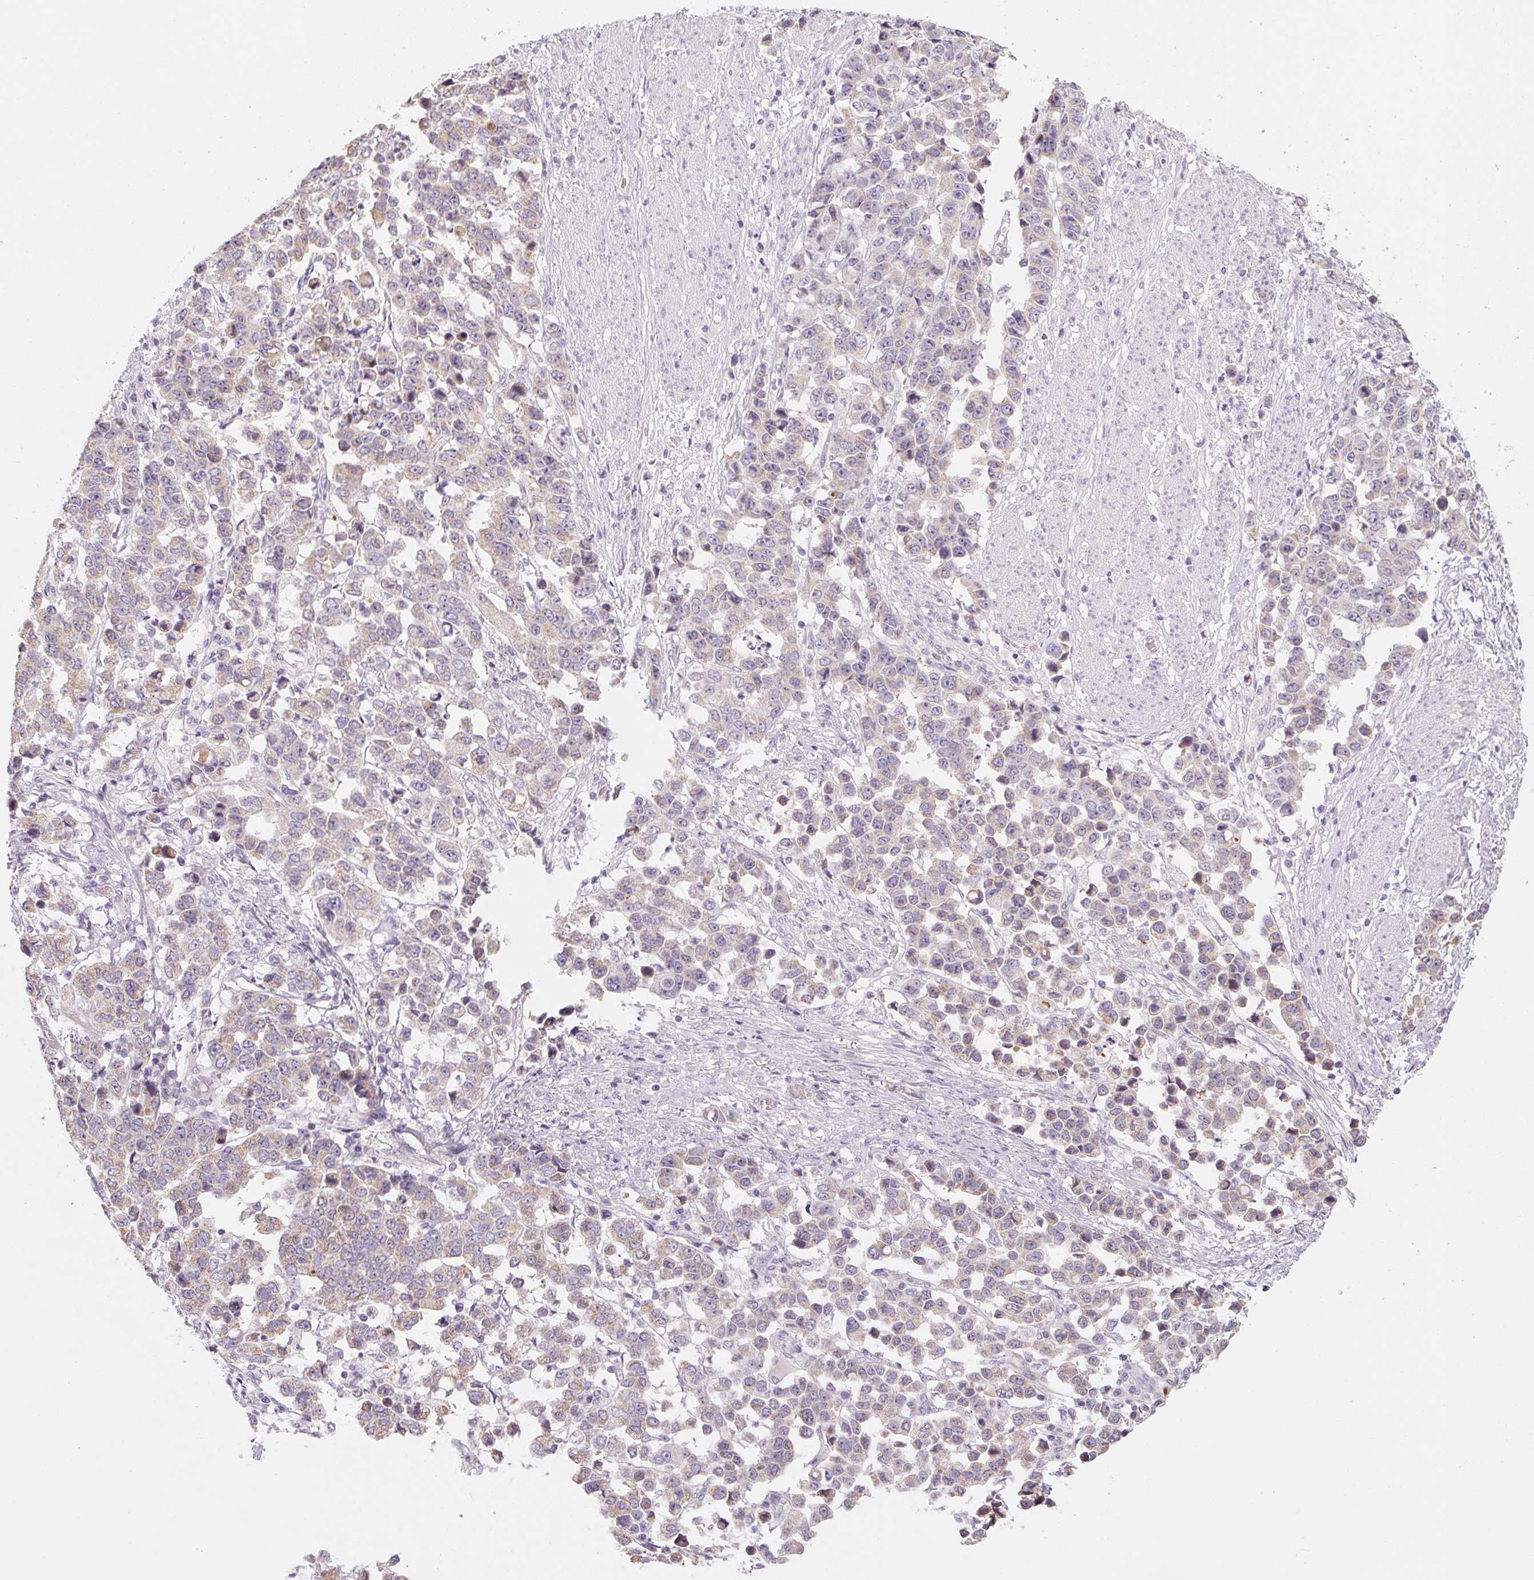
{"staining": {"intensity": "weak", "quantity": "25%-75%", "location": "cytoplasmic/membranous"}, "tissue": "stomach cancer", "cell_type": "Tumor cells", "image_type": "cancer", "snomed": [{"axis": "morphology", "description": "Adenocarcinoma, NOS"}, {"axis": "topography", "description": "Stomach, upper"}], "caption": "The photomicrograph demonstrates a brown stain indicating the presence of a protein in the cytoplasmic/membranous of tumor cells in stomach adenocarcinoma.", "gene": "POU1F1", "patient": {"sex": "male", "age": 69}}